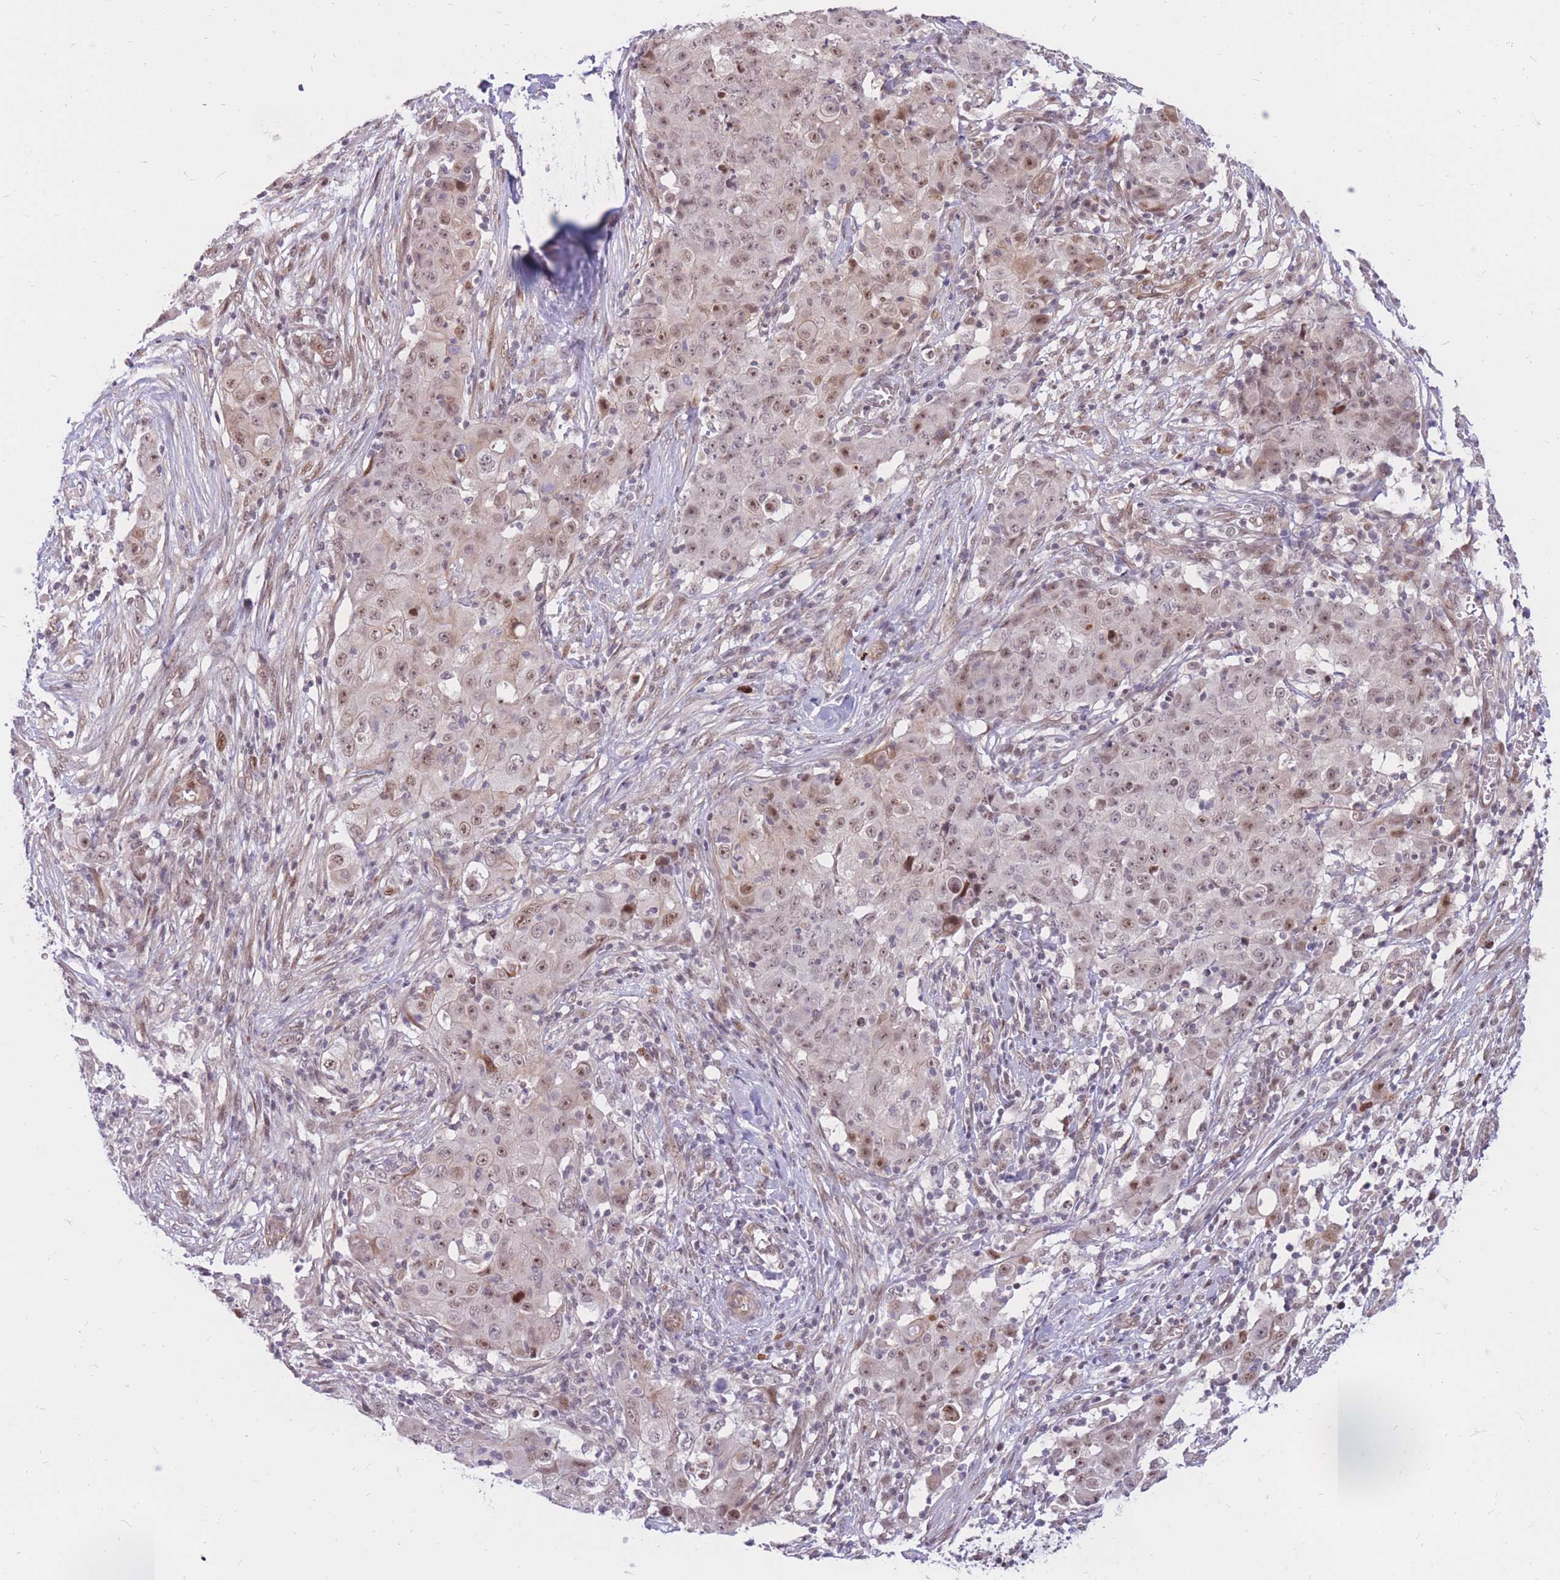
{"staining": {"intensity": "moderate", "quantity": ">75%", "location": "nuclear"}, "tissue": "ovarian cancer", "cell_type": "Tumor cells", "image_type": "cancer", "snomed": [{"axis": "morphology", "description": "Carcinoma, endometroid"}, {"axis": "topography", "description": "Ovary"}], "caption": "Protein expression analysis of ovarian cancer (endometroid carcinoma) shows moderate nuclear expression in approximately >75% of tumor cells.", "gene": "ERICH6B", "patient": {"sex": "female", "age": 42}}